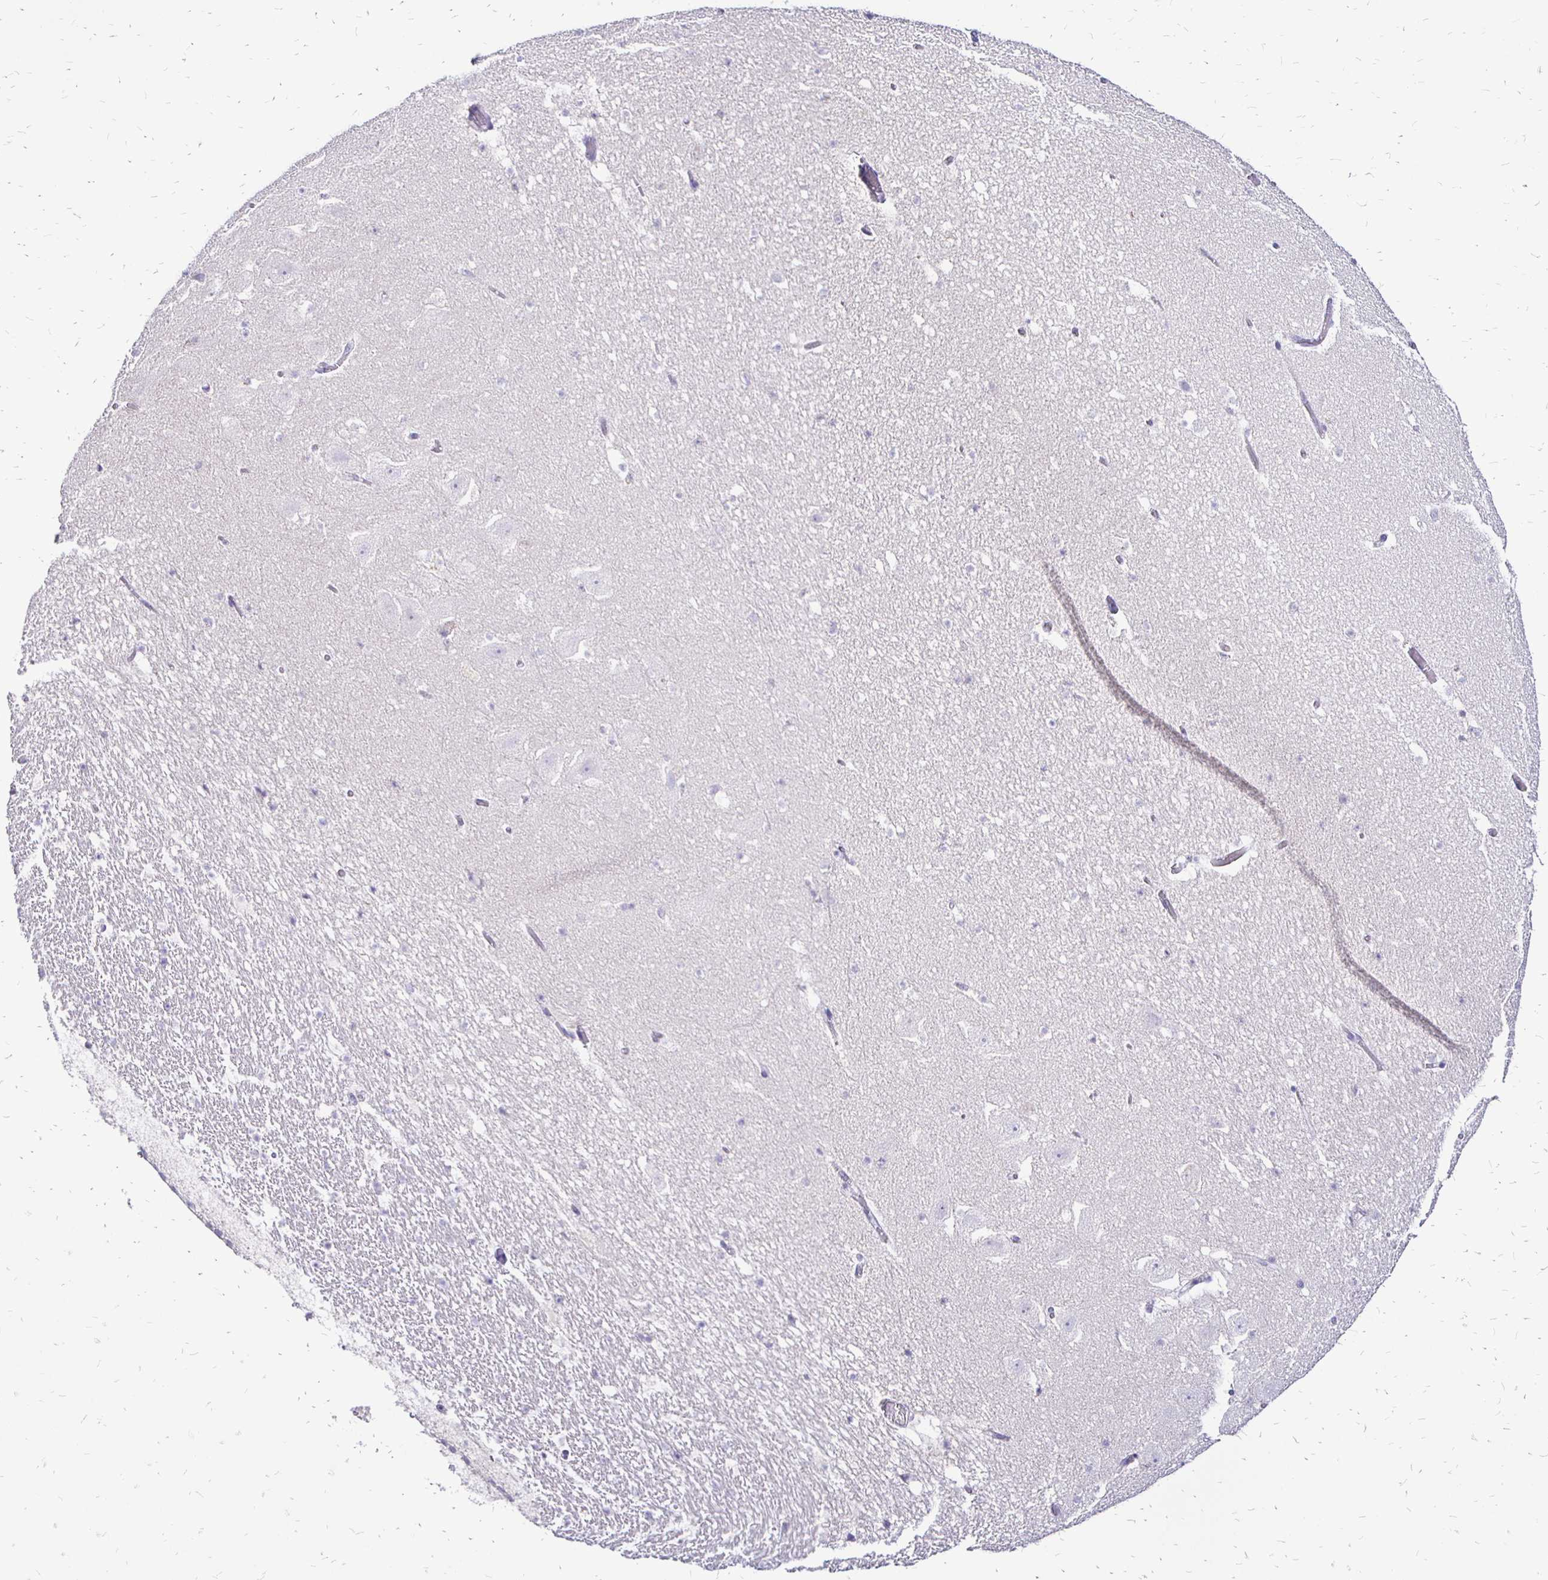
{"staining": {"intensity": "negative", "quantity": "none", "location": "none"}, "tissue": "hippocampus", "cell_type": "Glial cells", "image_type": "normal", "snomed": [{"axis": "morphology", "description": "Normal tissue, NOS"}, {"axis": "topography", "description": "Hippocampus"}], "caption": "The immunohistochemistry histopathology image has no significant positivity in glial cells of hippocampus. (Stains: DAB (3,3'-diaminobenzidine) immunohistochemistry (IHC) with hematoxylin counter stain, Microscopy: brightfield microscopy at high magnification).", "gene": "IRGC", "patient": {"sex": "female", "age": 42}}